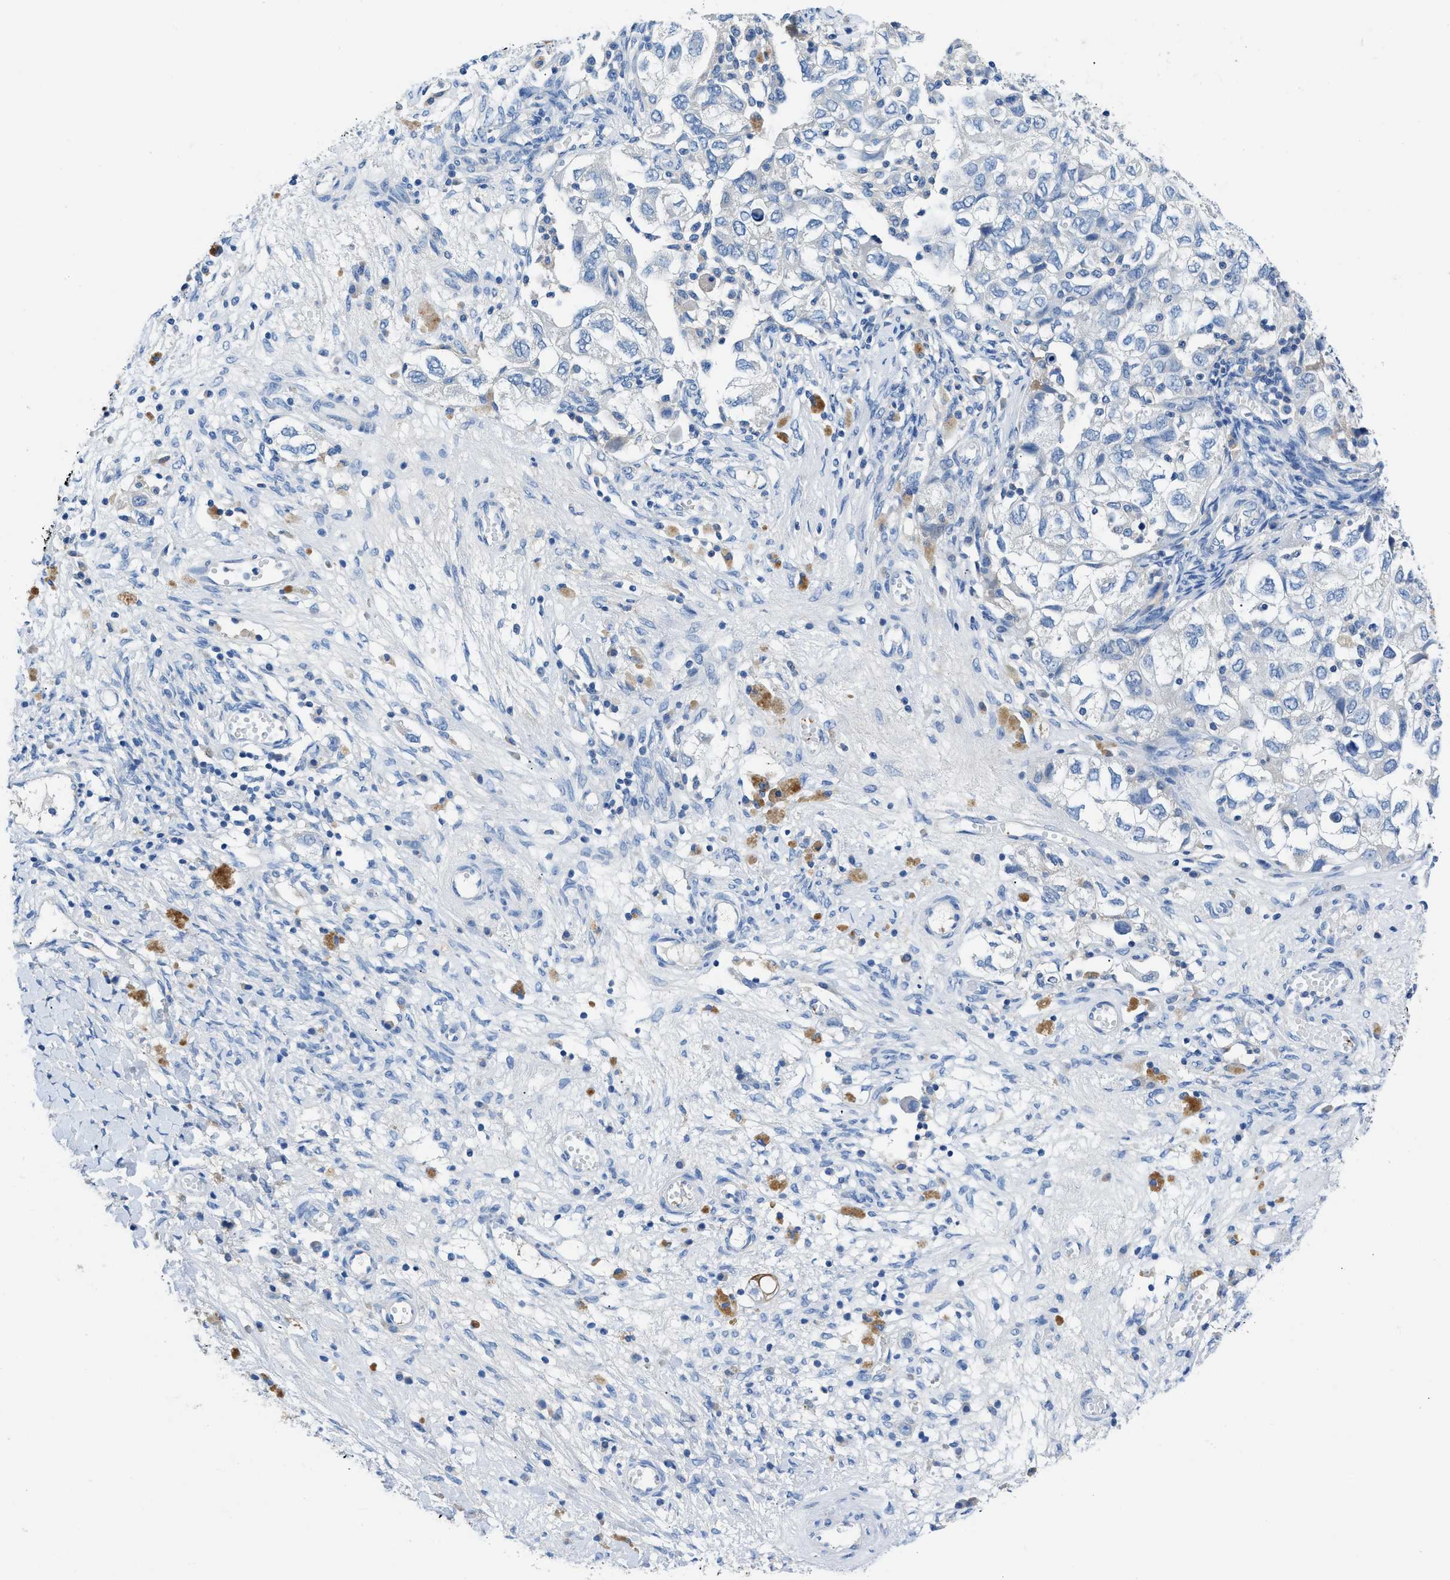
{"staining": {"intensity": "negative", "quantity": "none", "location": "none"}, "tissue": "ovarian cancer", "cell_type": "Tumor cells", "image_type": "cancer", "snomed": [{"axis": "morphology", "description": "Carcinoma, NOS"}, {"axis": "morphology", "description": "Cystadenocarcinoma, serous, NOS"}, {"axis": "topography", "description": "Ovary"}], "caption": "A photomicrograph of ovarian cancer stained for a protein displays no brown staining in tumor cells.", "gene": "SLC10A6", "patient": {"sex": "female", "age": 69}}